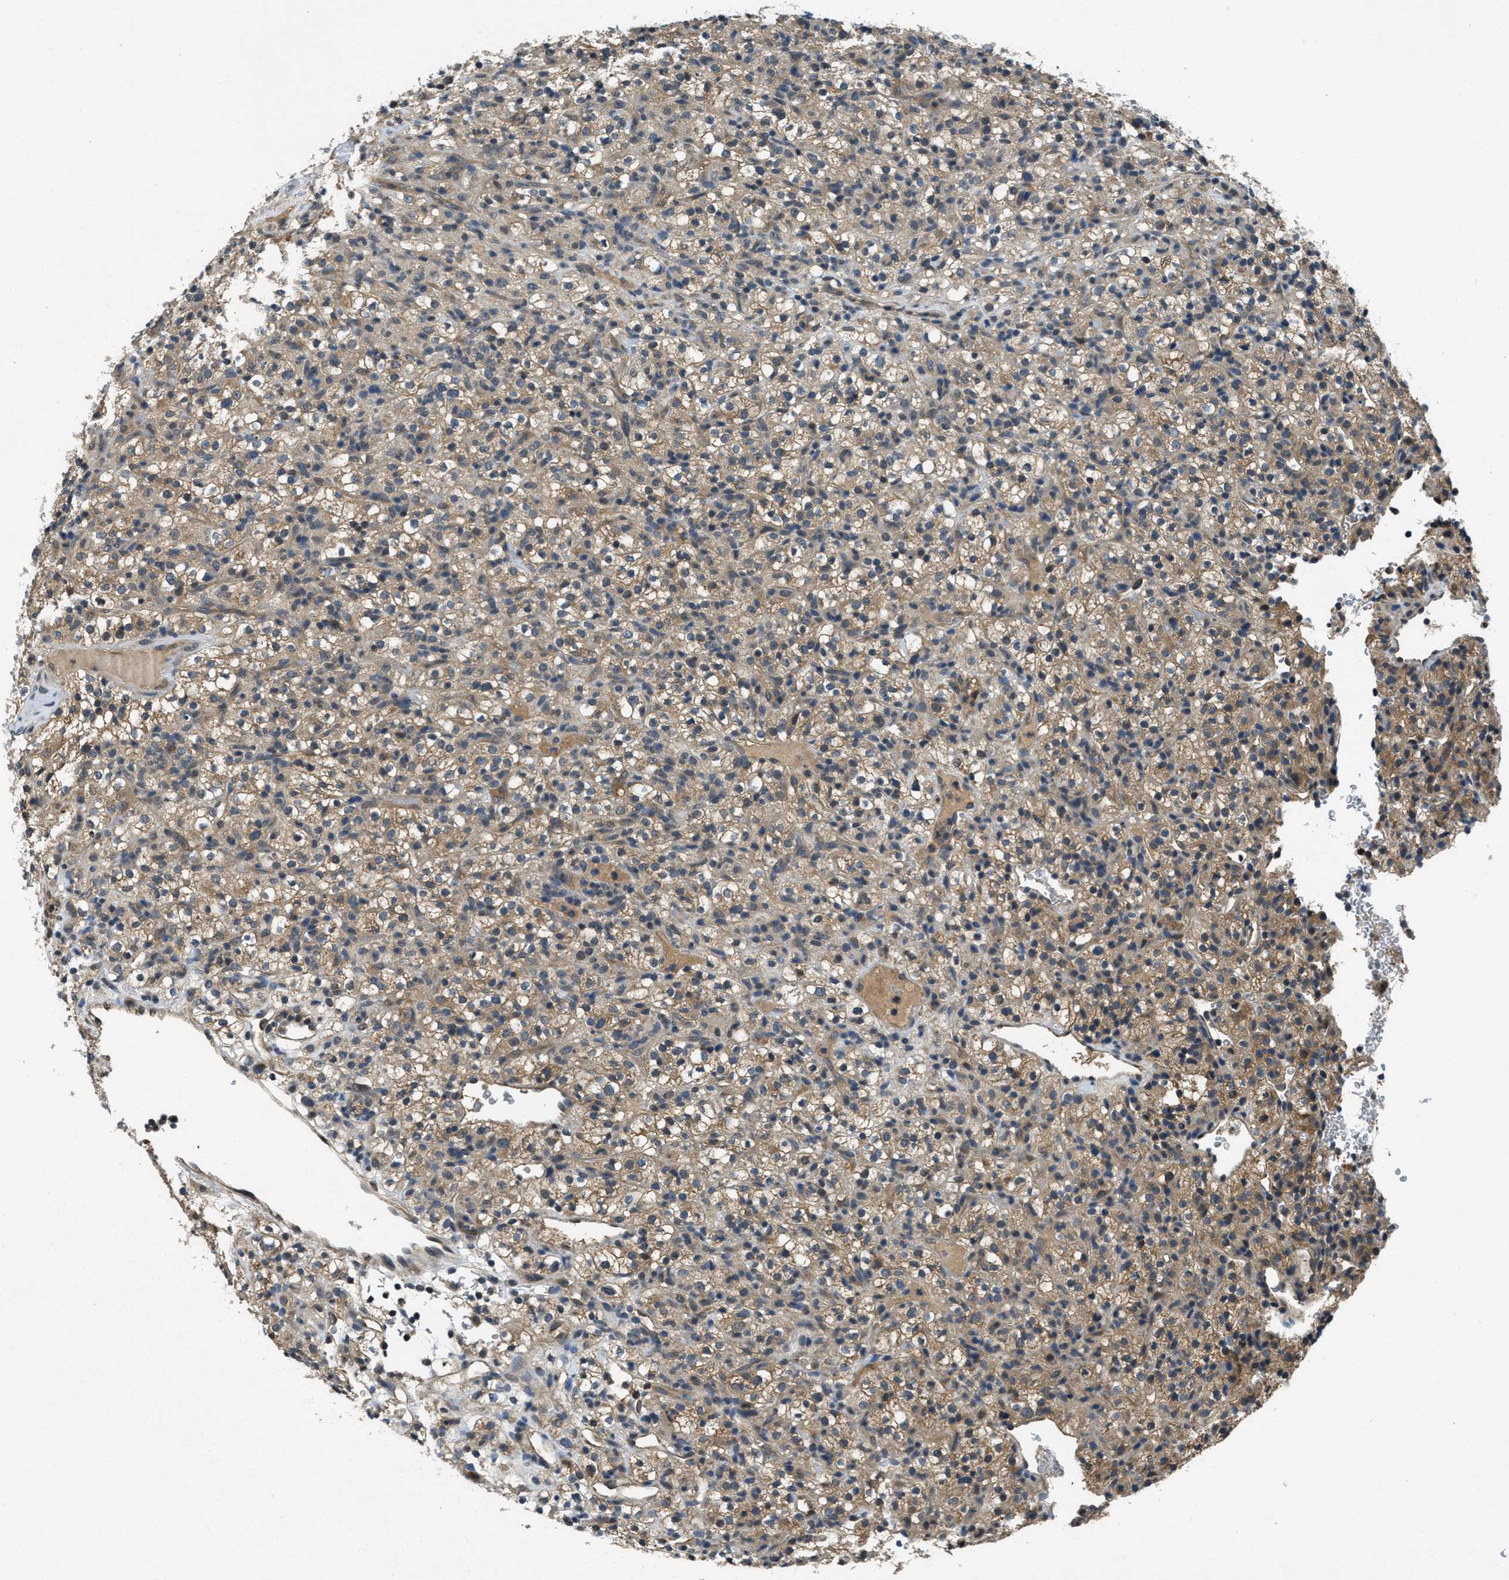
{"staining": {"intensity": "moderate", "quantity": ">75%", "location": "cytoplasmic/membranous"}, "tissue": "renal cancer", "cell_type": "Tumor cells", "image_type": "cancer", "snomed": [{"axis": "morphology", "description": "Normal tissue, NOS"}, {"axis": "morphology", "description": "Adenocarcinoma, NOS"}, {"axis": "topography", "description": "Kidney"}], "caption": "IHC micrograph of neoplastic tissue: adenocarcinoma (renal) stained using IHC demonstrates medium levels of moderate protein expression localized specifically in the cytoplasmic/membranous of tumor cells, appearing as a cytoplasmic/membranous brown color.", "gene": "DUSP6", "patient": {"sex": "female", "age": 72}}